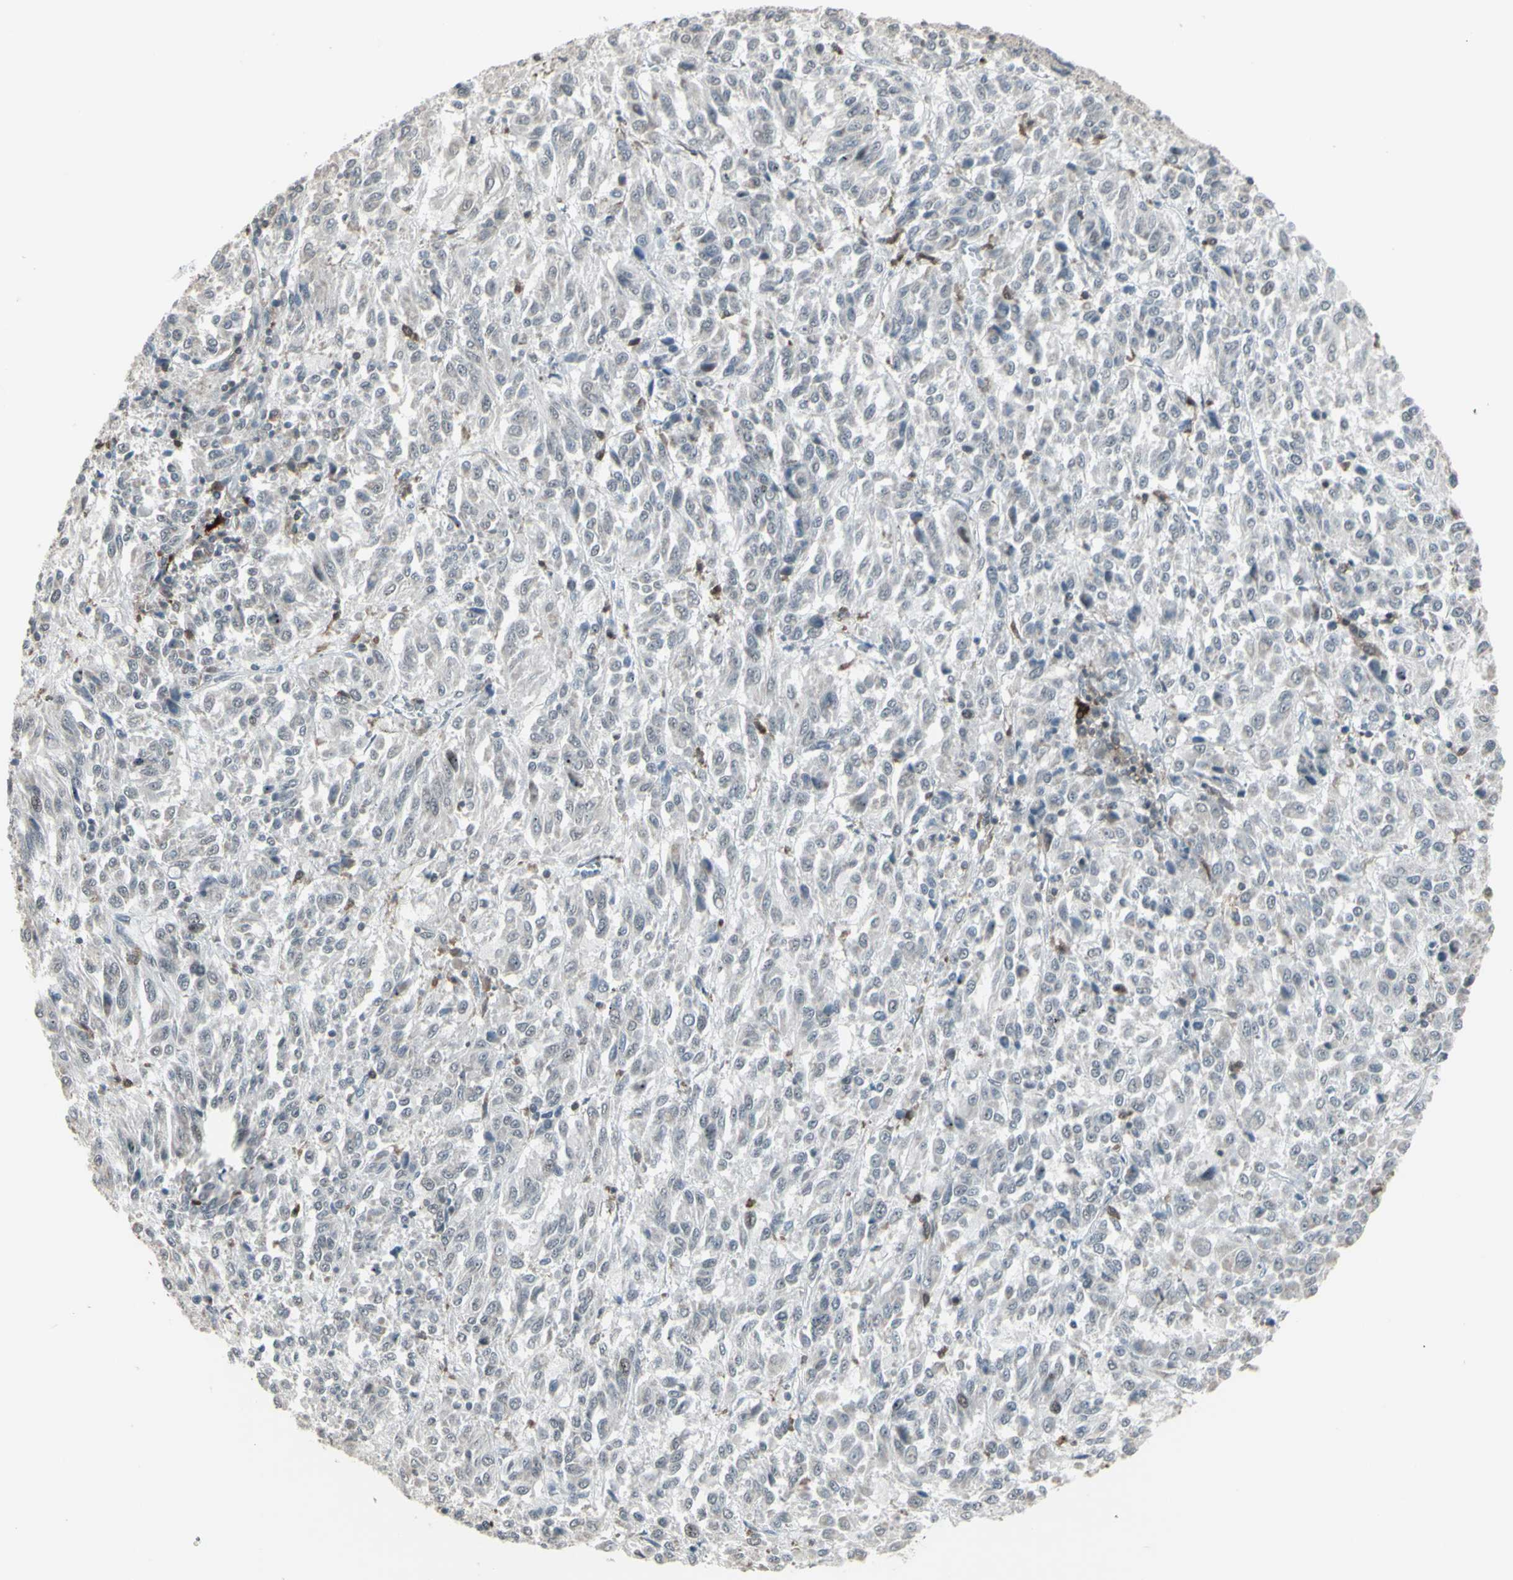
{"staining": {"intensity": "negative", "quantity": "none", "location": "none"}, "tissue": "melanoma", "cell_type": "Tumor cells", "image_type": "cancer", "snomed": [{"axis": "morphology", "description": "Malignant melanoma, Metastatic site"}, {"axis": "topography", "description": "Lung"}], "caption": "Melanoma was stained to show a protein in brown. There is no significant expression in tumor cells. Nuclei are stained in blue.", "gene": "SAMSN1", "patient": {"sex": "male", "age": 64}}